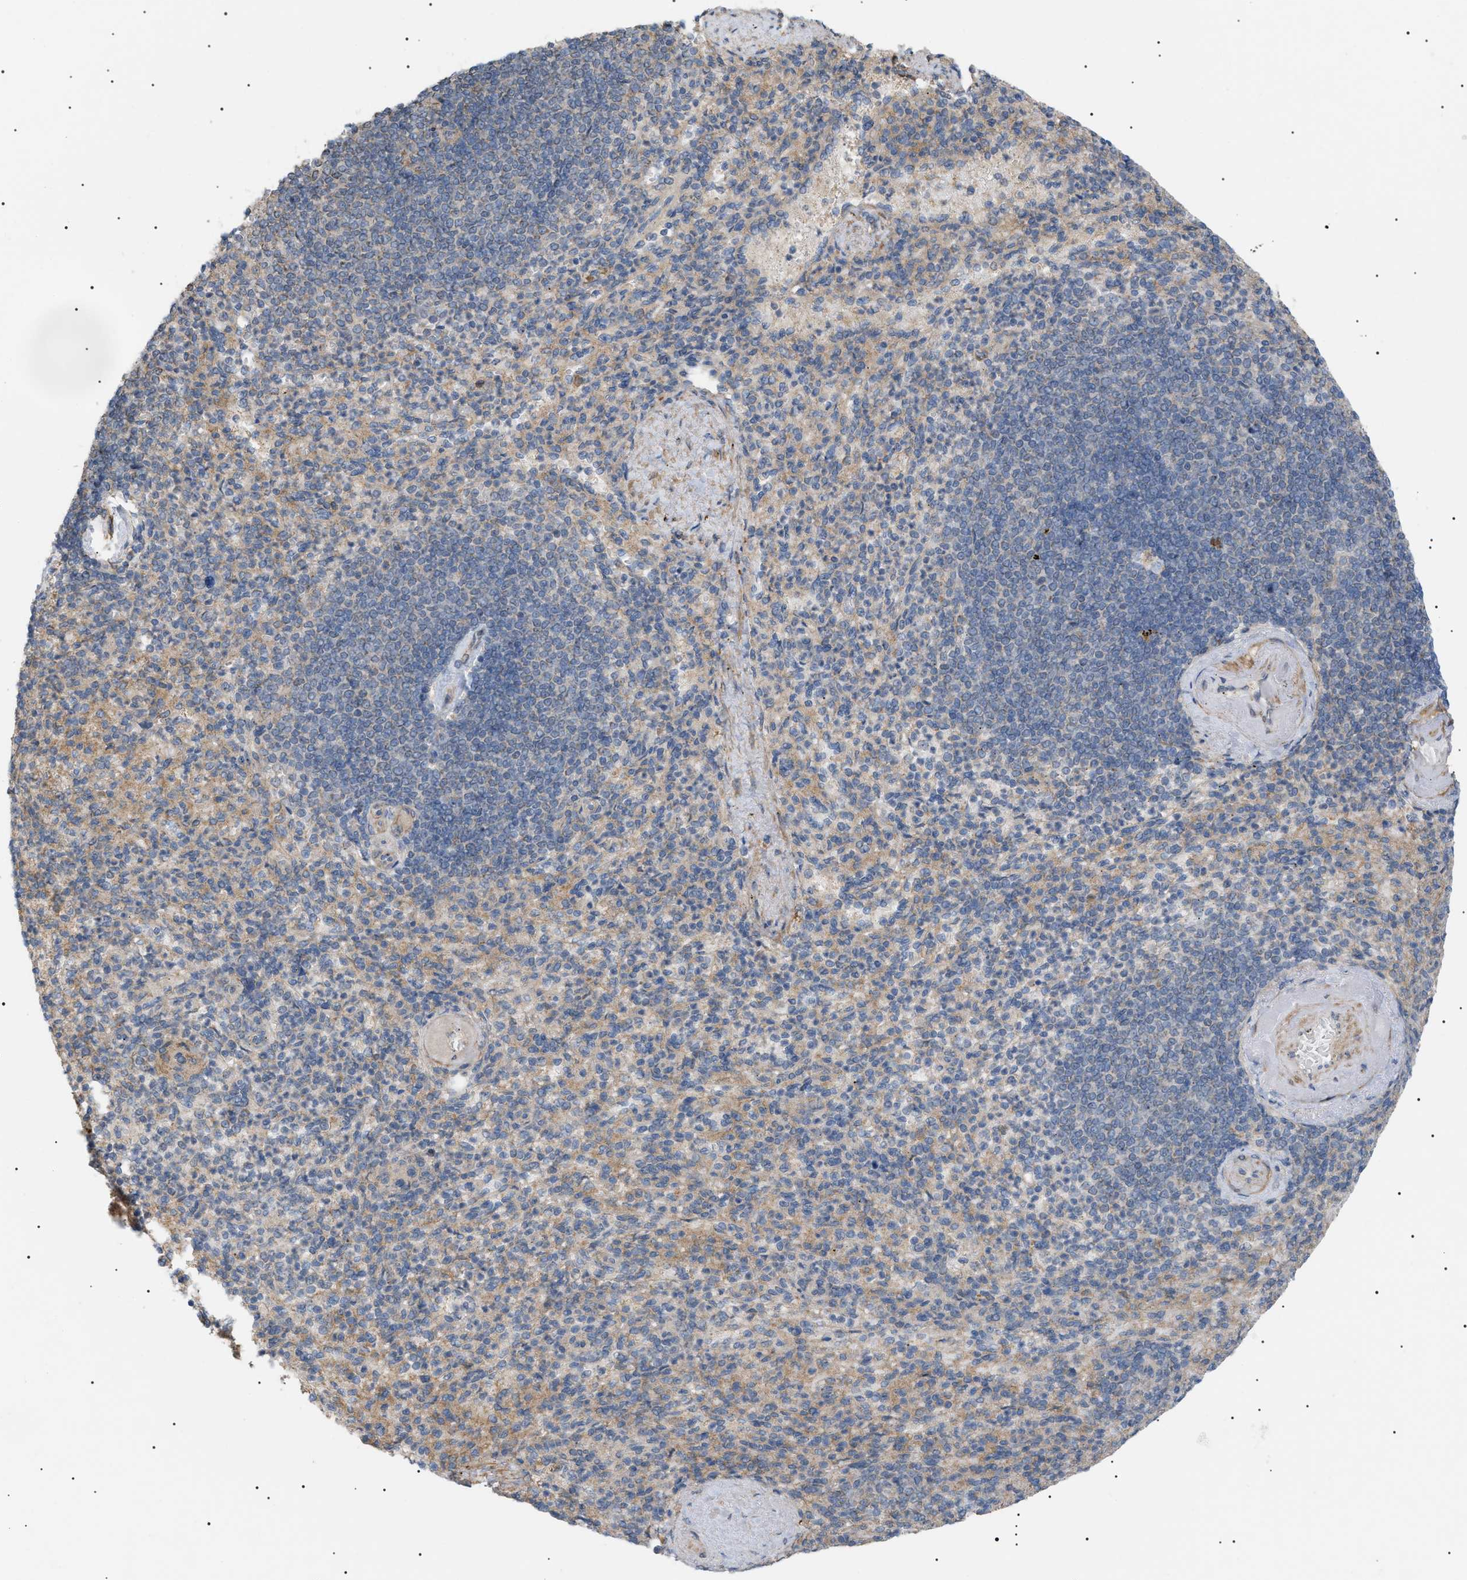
{"staining": {"intensity": "weak", "quantity": "25%-75%", "location": "cytoplasmic/membranous"}, "tissue": "spleen", "cell_type": "Cells in red pulp", "image_type": "normal", "snomed": [{"axis": "morphology", "description": "Normal tissue, NOS"}, {"axis": "topography", "description": "Spleen"}], "caption": "Spleen stained with DAB (3,3'-diaminobenzidine) IHC shows low levels of weak cytoplasmic/membranous positivity in about 25%-75% of cells in red pulp. (IHC, brightfield microscopy, high magnification).", "gene": "IRS2", "patient": {"sex": "female", "age": 74}}